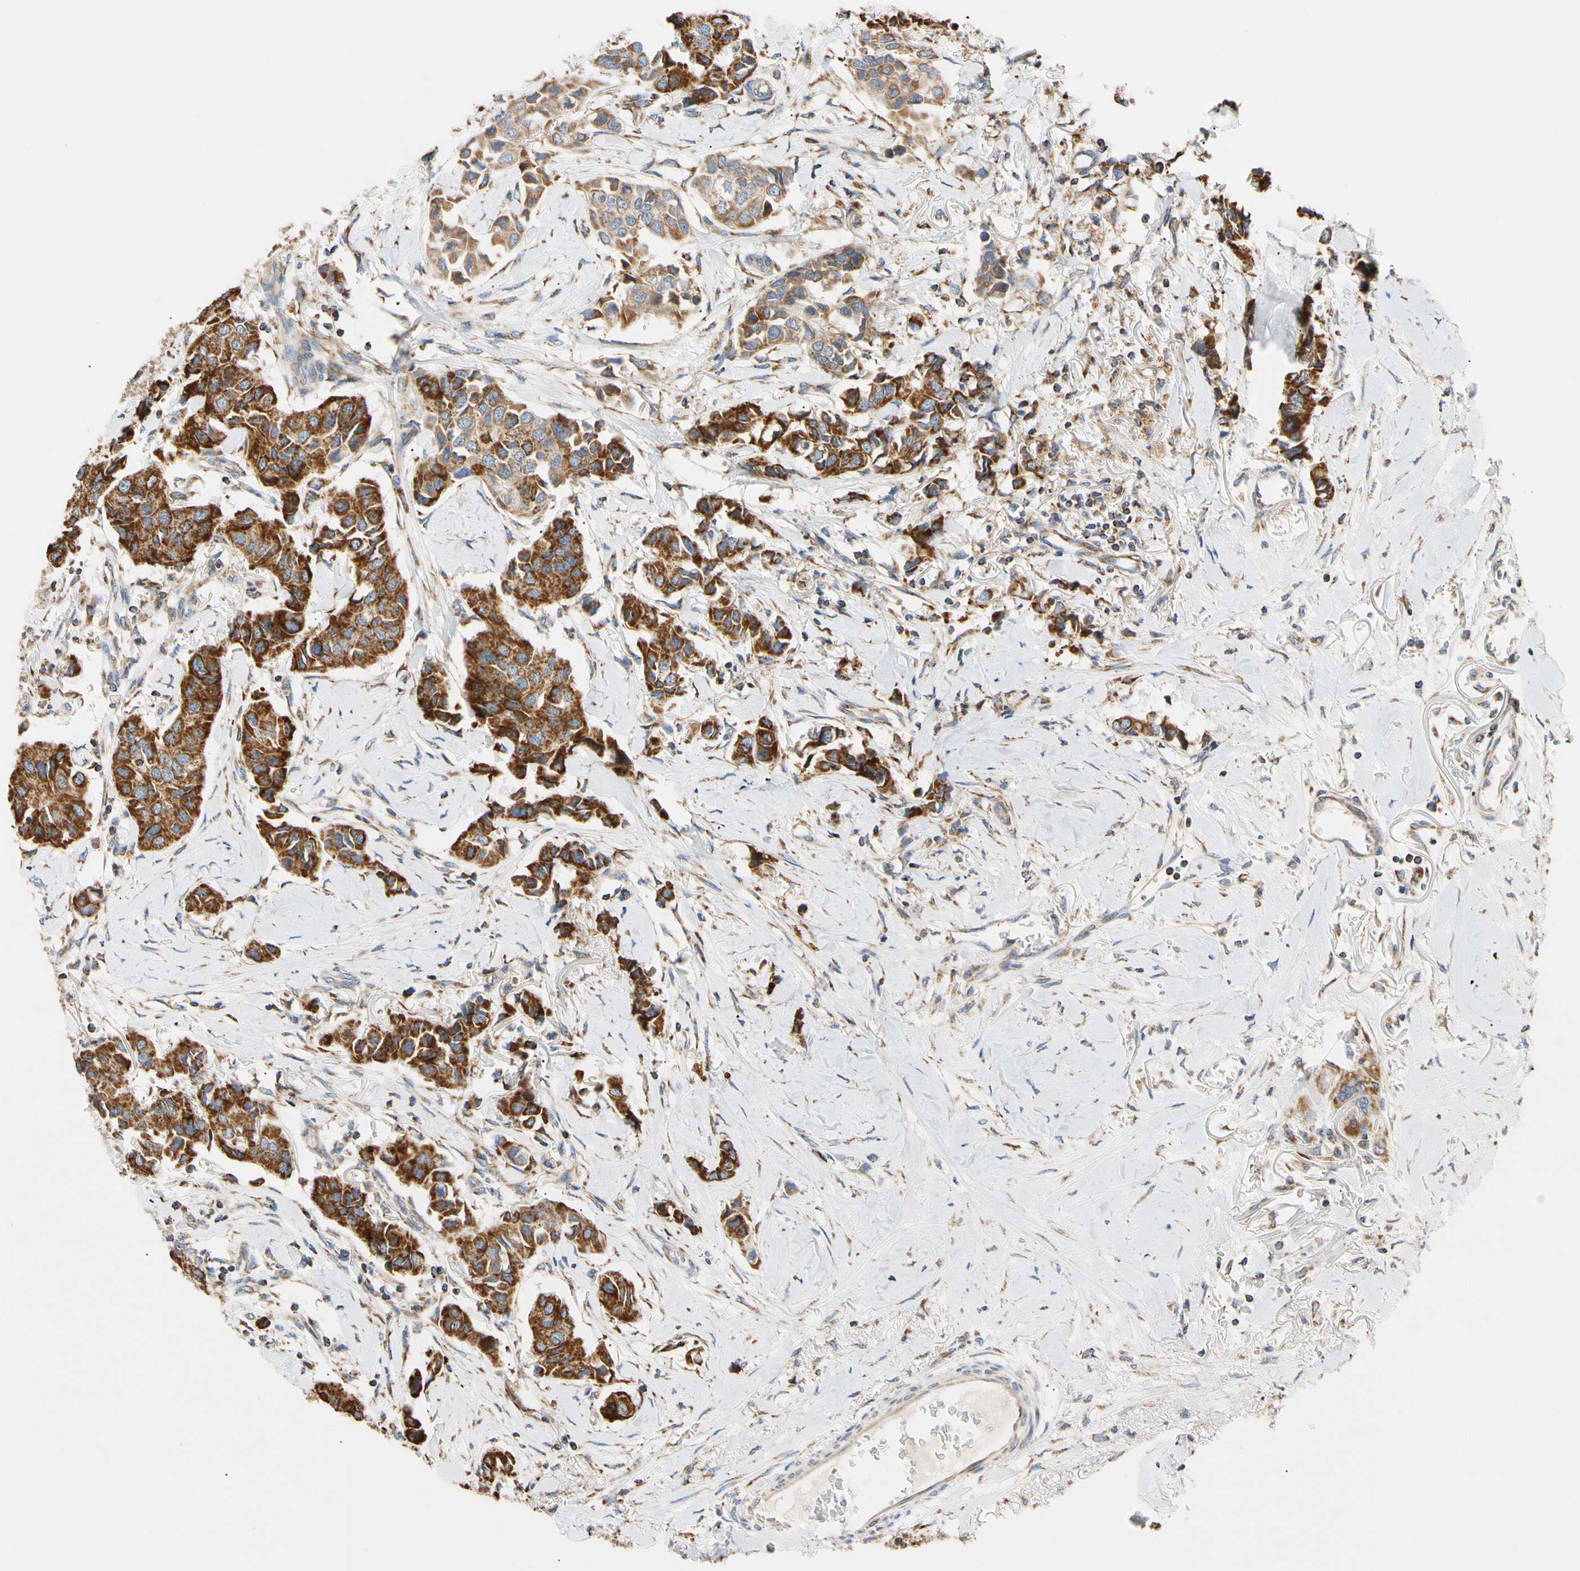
{"staining": {"intensity": "strong", "quantity": ">75%", "location": "cytoplasmic/membranous"}, "tissue": "breast cancer", "cell_type": "Tumor cells", "image_type": "cancer", "snomed": [{"axis": "morphology", "description": "Duct carcinoma"}, {"axis": "topography", "description": "Breast"}], "caption": "Immunohistochemical staining of breast cancer (intraductal carcinoma) reveals high levels of strong cytoplasmic/membranous protein positivity in about >75% of tumor cells.", "gene": "PLGRKT", "patient": {"sex": "female", "age": 80}}